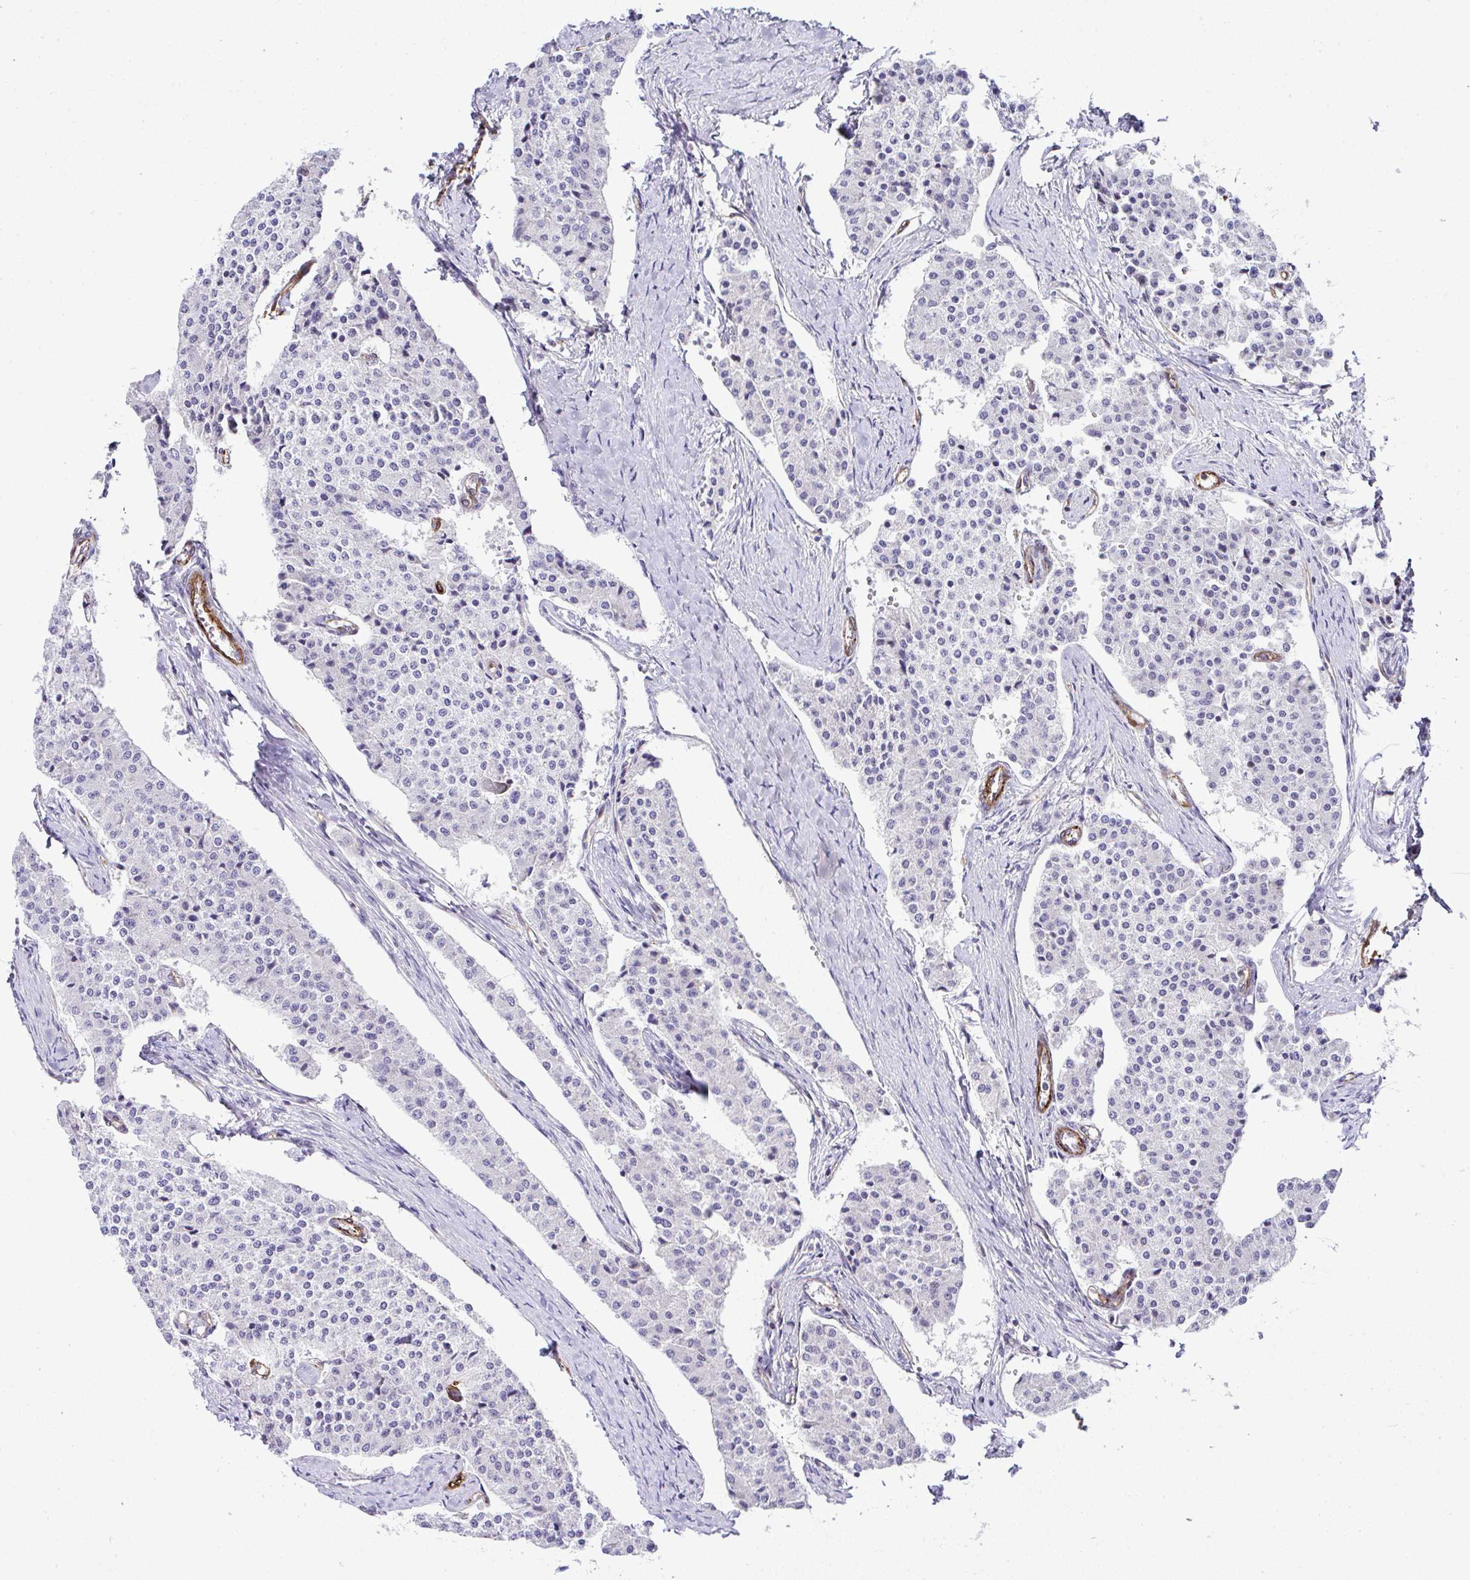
{"staining": {"intensity": "negative", "quantity": "none", "location": "none"}, "tissue": "carcinoid", "cell_type": "Tumor cells", "image_type": "cancer", "snomed": [{"axis": "morphology", "description": "Carcinoid, malignant, NOS"}, {"axis": "topography", "description": "Colon"}], "caption": "Tumor cells are negative for protein expression in human carcinoid. Nuclei are stained in blue.", "gene": "FBXO34", "patient": {"sex": "female", "age": 52}}